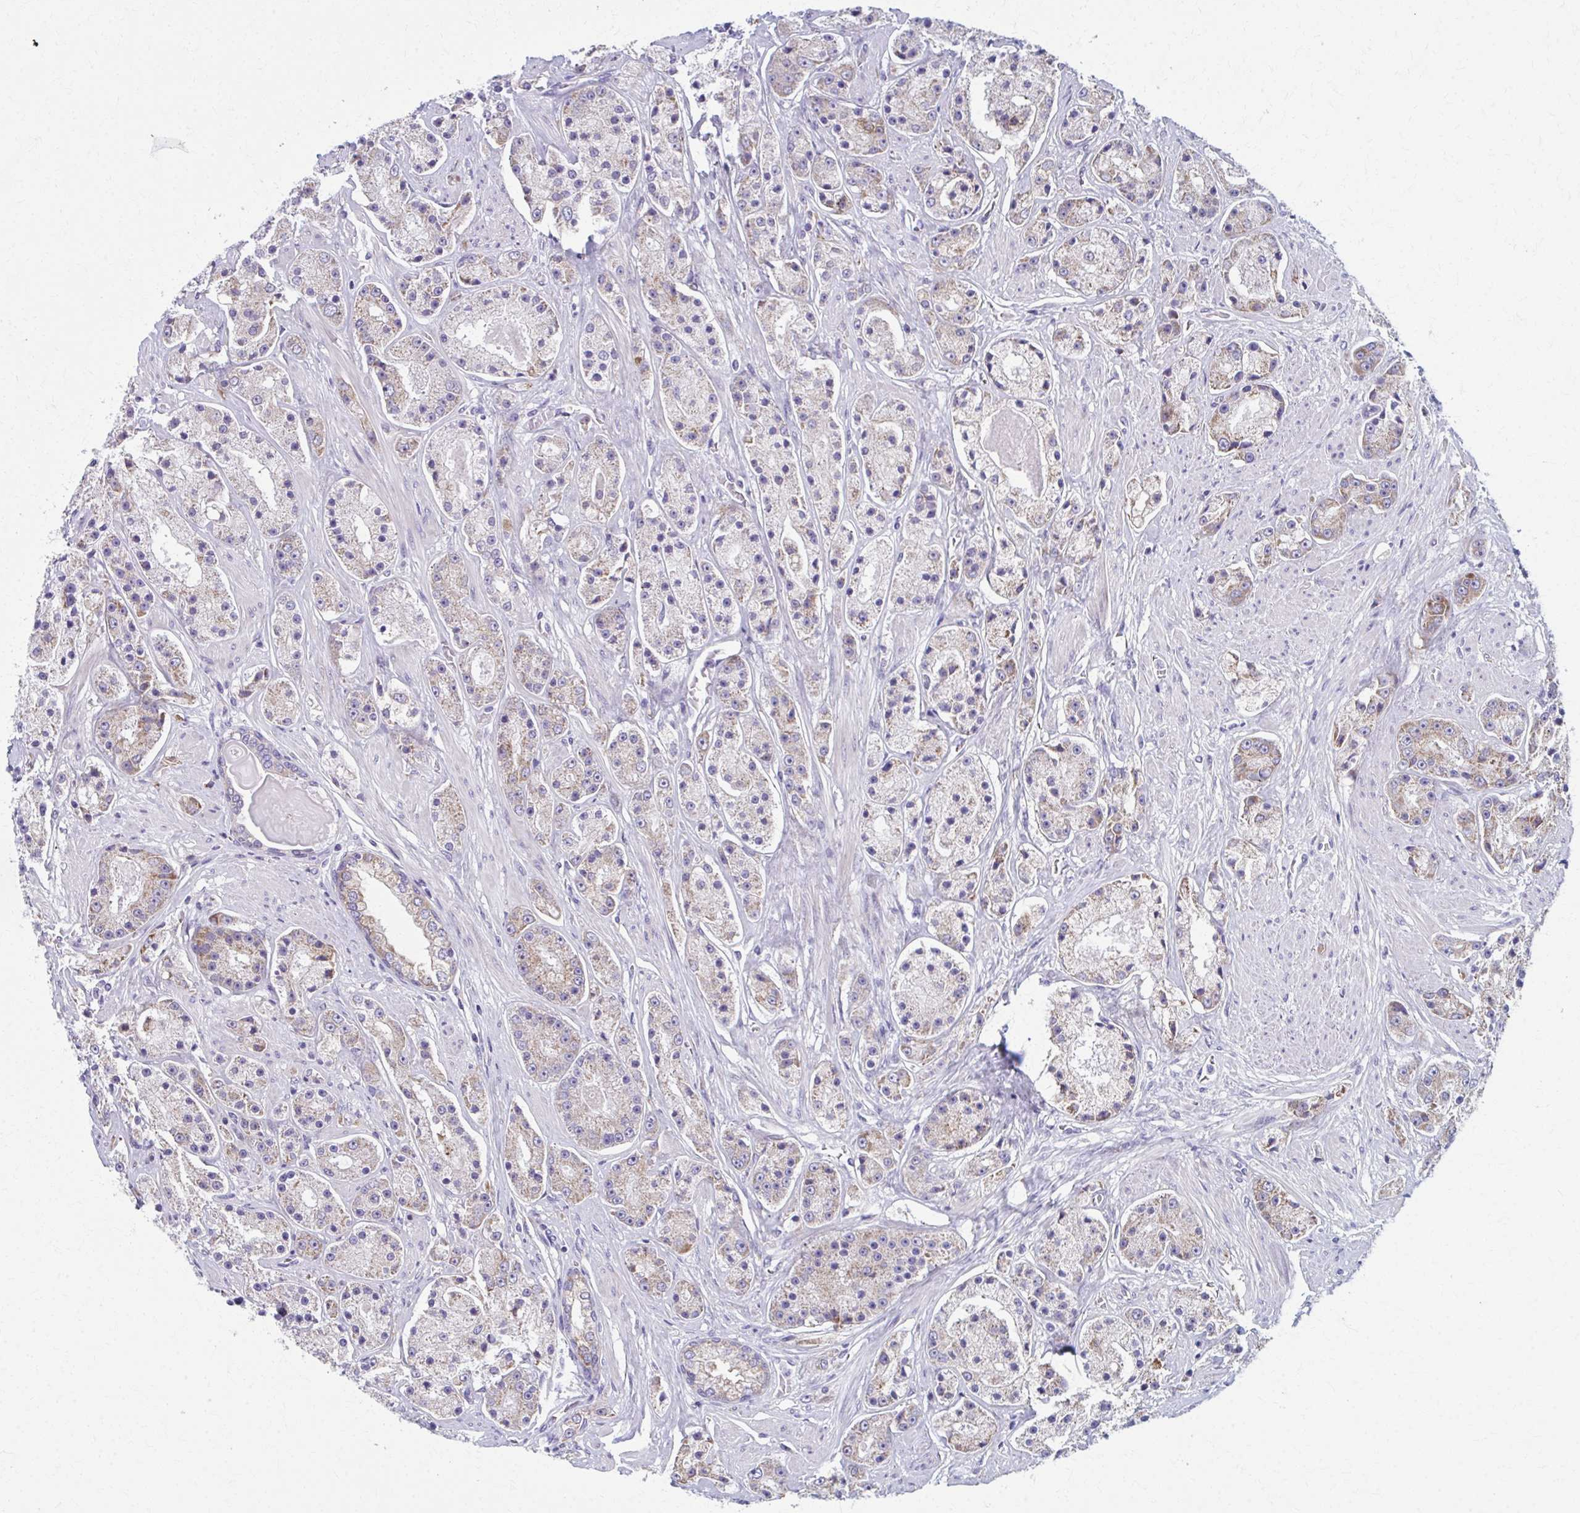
{"staining": {"intensity": "weak", "quantity": ">75%", "location": "cytoplasmic/membranous"}, "tissue": "prostate cancer", "cell_type": "Tumor cells", "image_type": "cancer", "snomed": [{"axis": "morphology", "description": "Adenocarcinoma, High grade"}, {"axis": "topography", "description": "Prostate"}], "caption": "The immunohistochemical stain highlights weak cytoplasmic/membranous expression in tumor cells of prostate cancer (adenocarcinoma (high-grade)) tissue.", "gene": "SPATS2L", "patient": {"sex": "male", "age": 67}}